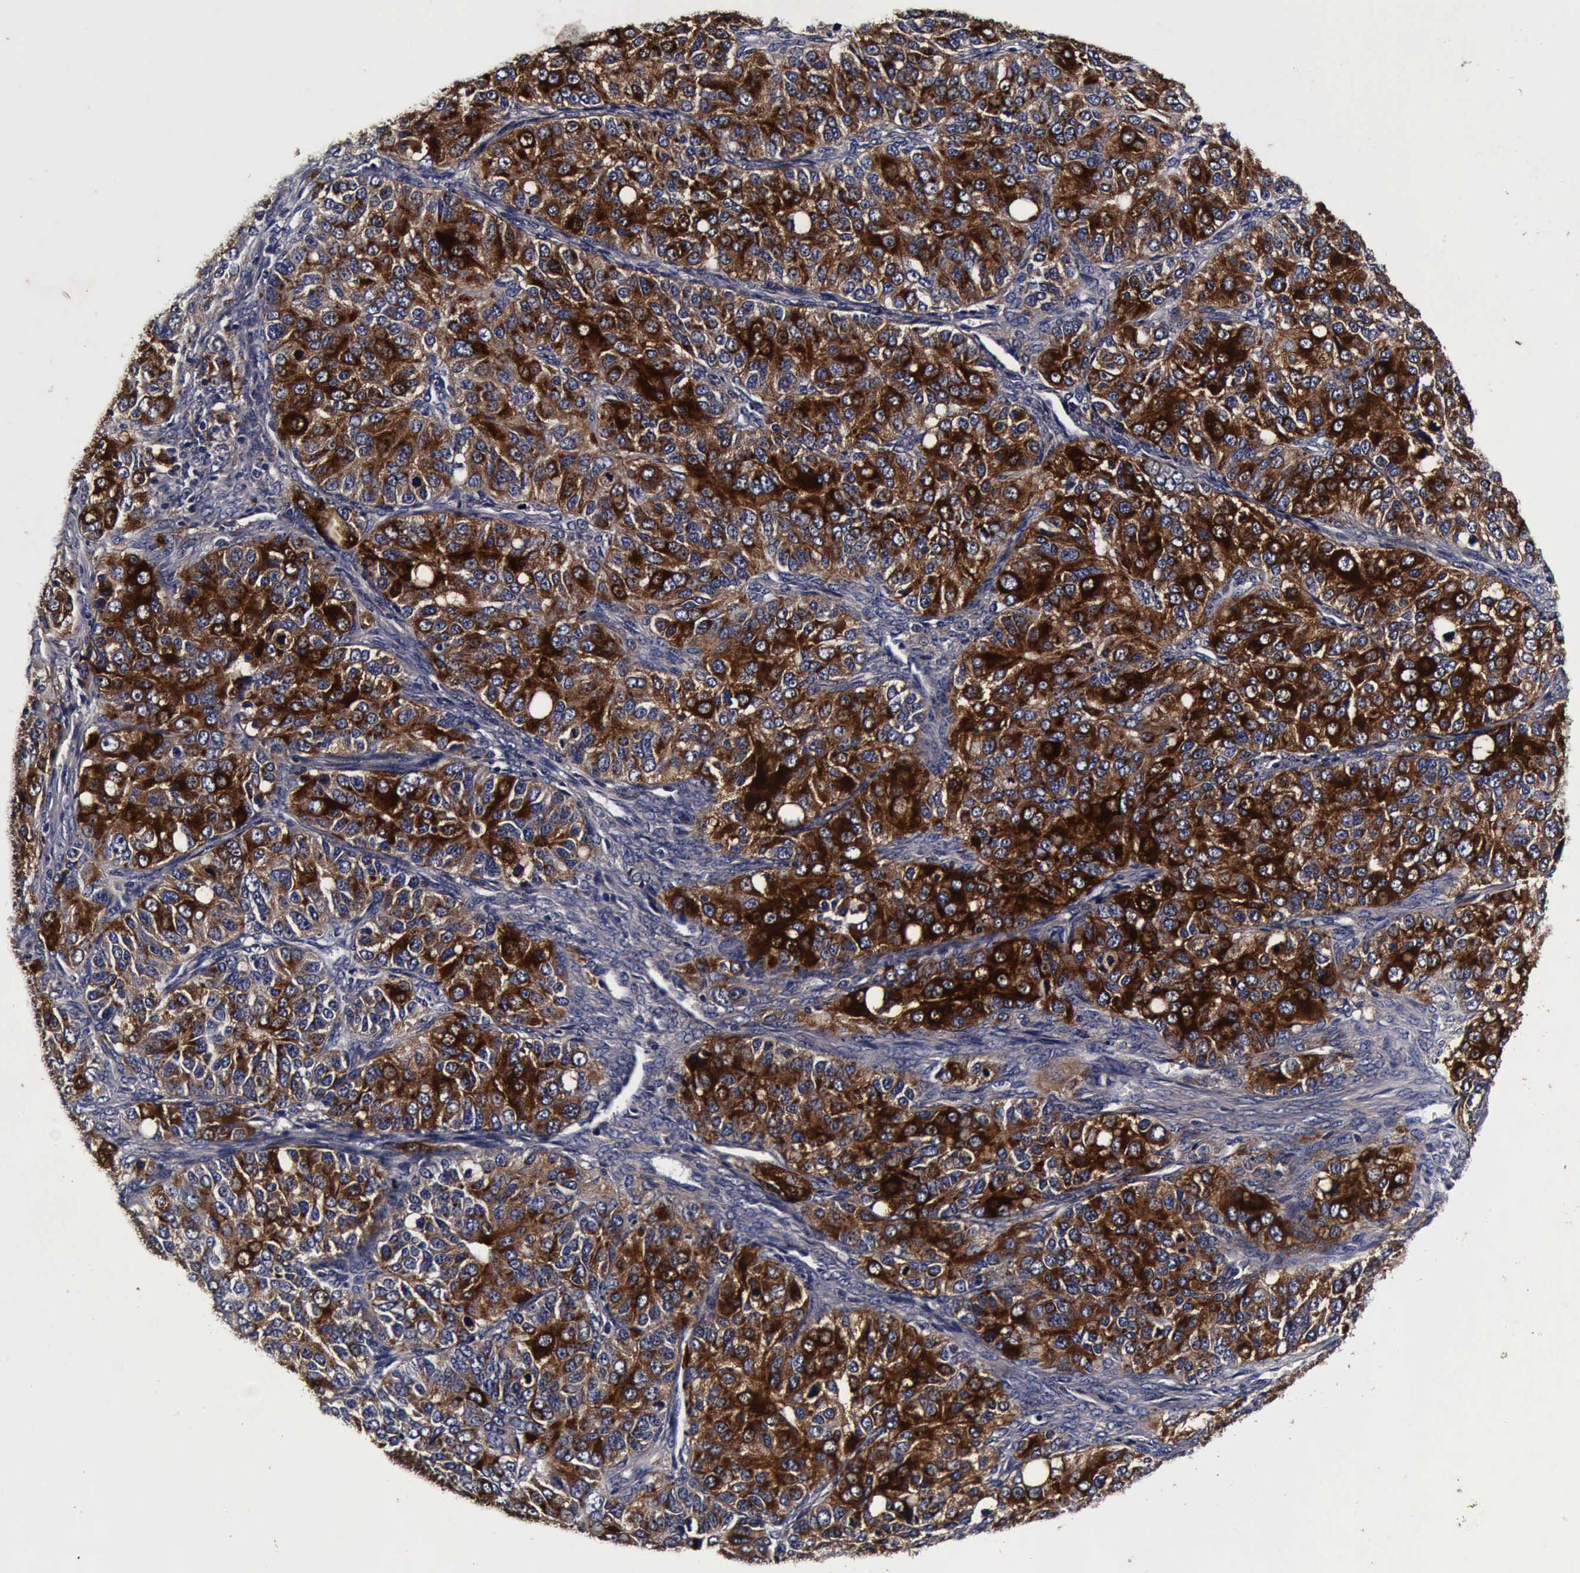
{"staining": {"intensity": "strong", "quantity": ">75%", "location": "cytoplasmic/membranous"}, "tissue": "ovarian cancer", "cell_type": "Tumor cells", "image_type": "cancer", "snomed": [{"axis": "morphology", "description": "Carcinoma, endometroid"}, {"axis": "topography", "description": "Ovary"}], "caption": "A high amount of strong cytoplasmic/membranous staining is identified in approximately >75% of tumor cells in ovarian cancer tissue.", "gene": "CST3", "patient": {"sex": "female", "age": 51}}